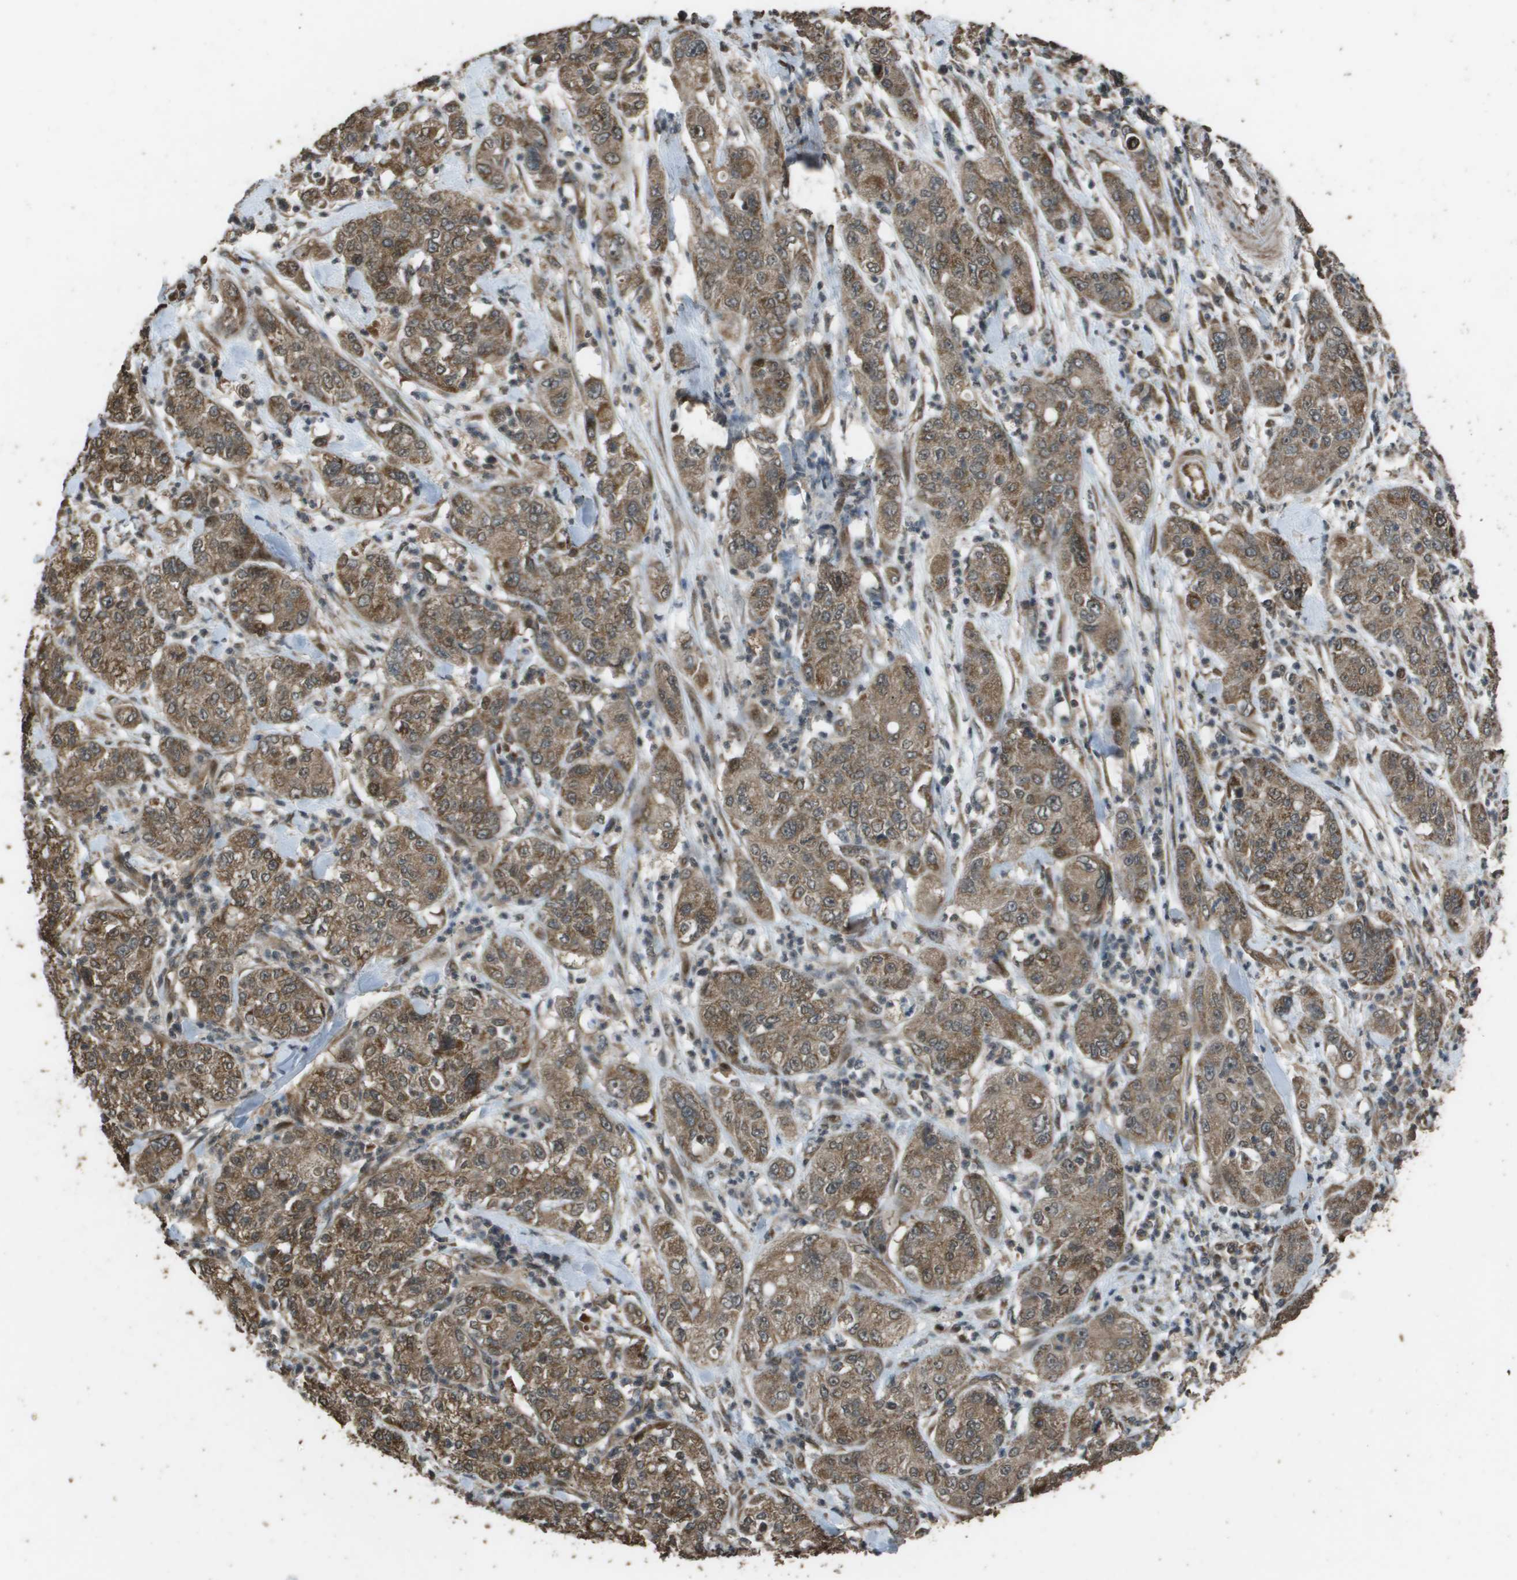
{"staining": {"intensity": "moderate", "quantity": ">75%", "location": "cytoplasmic/membranous"}, "tissue": "pancreatic cancer", "cell_type": "Tumor cells", "image_type": "cancer", "snomed": [{"axis": "morphology", "description": "Adenocarcinoma, NOS"}, {"axis": "topography", "description": "Pancreas"}], "caption": "A brown stain shows moderate cytoplasmic/membranous positivity of a protein in pancreatic adenocarcinoma tumor cells.", "gene": "FIG4", "patient": {"sex": "female", "age": 78}}